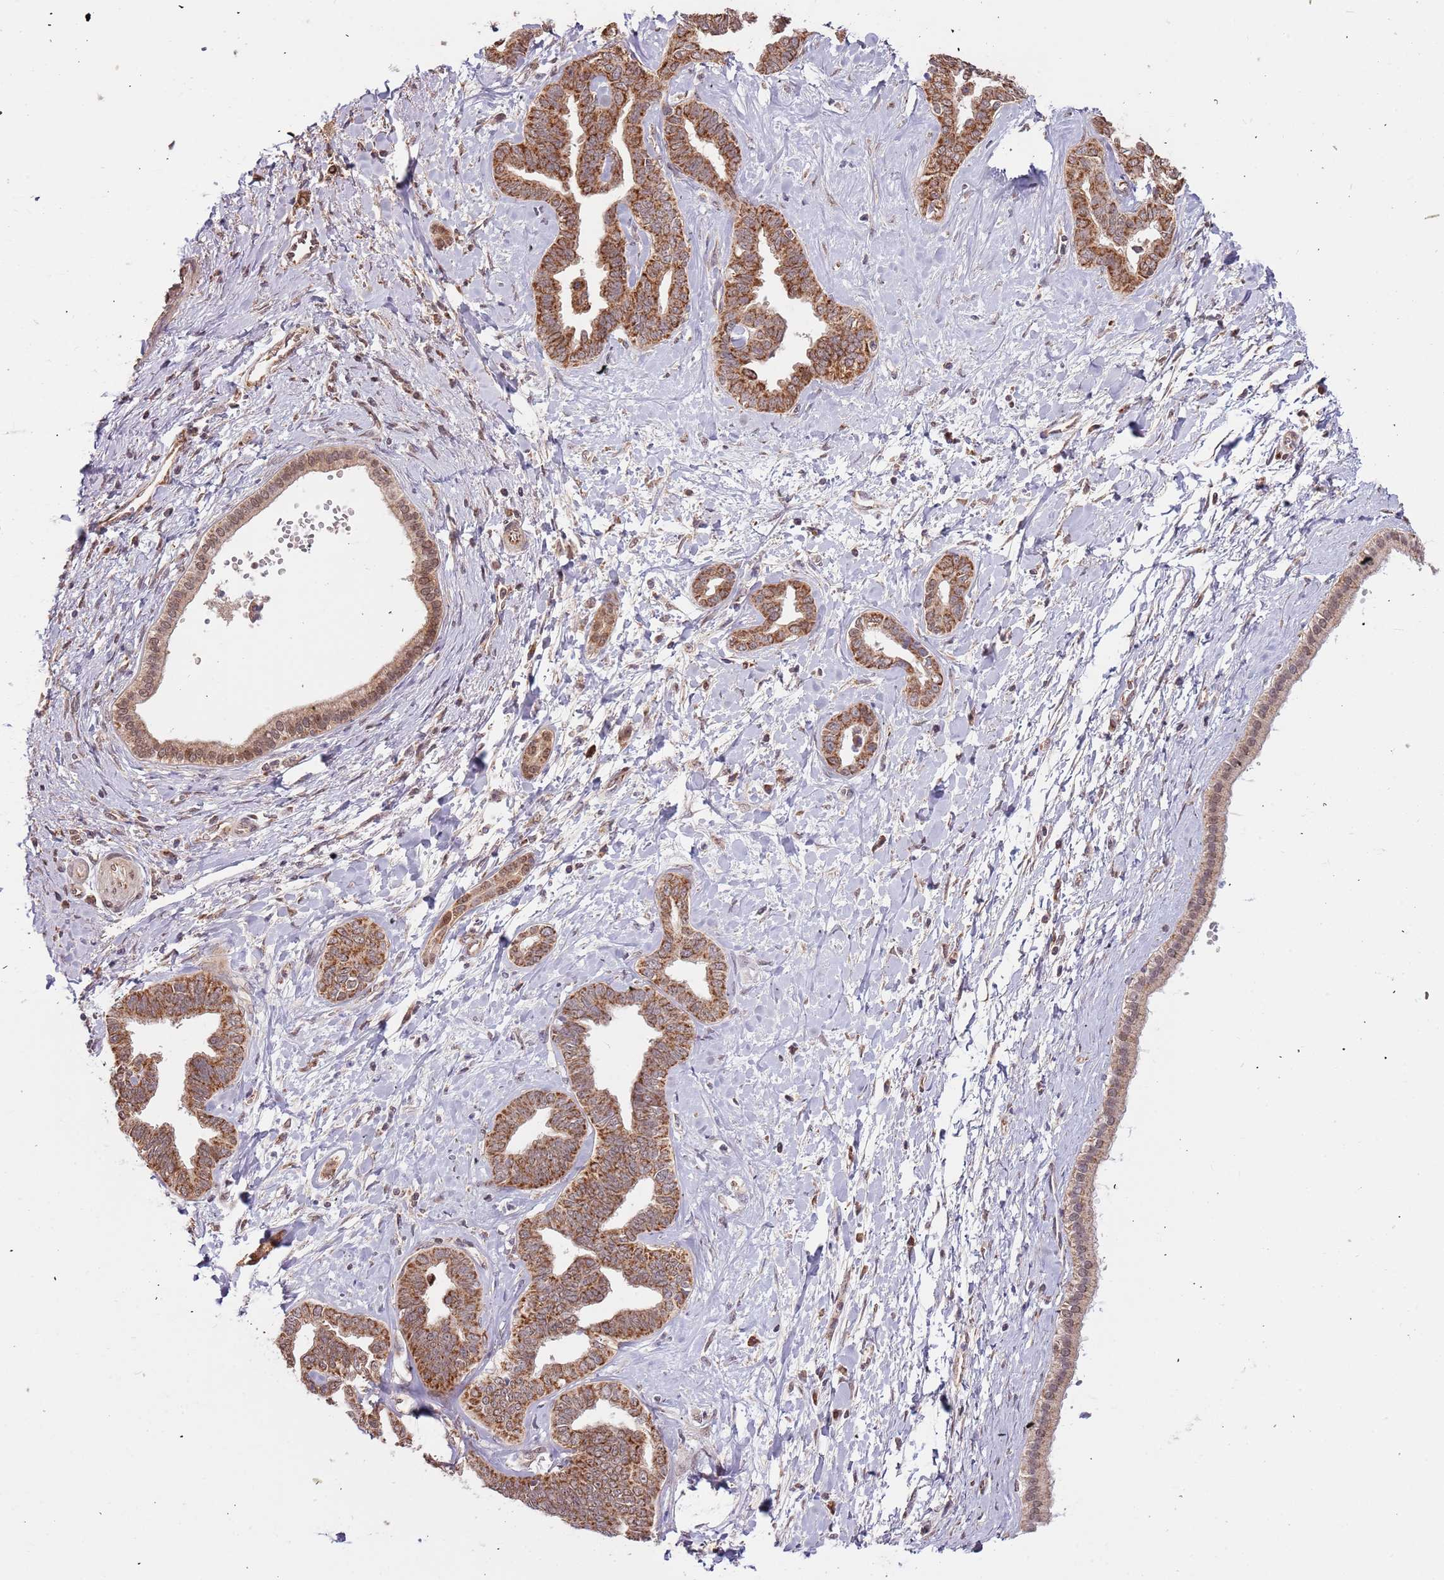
{"staining": {"intensity": "strong", "quantity": ">75%", "location": "cytoplasmic/membranous"}, "tissue": "liver cancer", "cell_type": "Tumor cells", "image_type": "cancer", "snomed": [{"axis": "morphology", "description": "Cholangiocarcinoma"}, {"axis": "topography", "description": "Liver"}], "caption": "This image exhibits immunohistochemistry (IHC) staining of human liver cancer (cholangiocarcinoma), with high strong cytoplasmic/membranous staining in approximately >75% of tumor cells.", "gene": "IL17RD", "patient": {"sex": "female", "age": 77}}